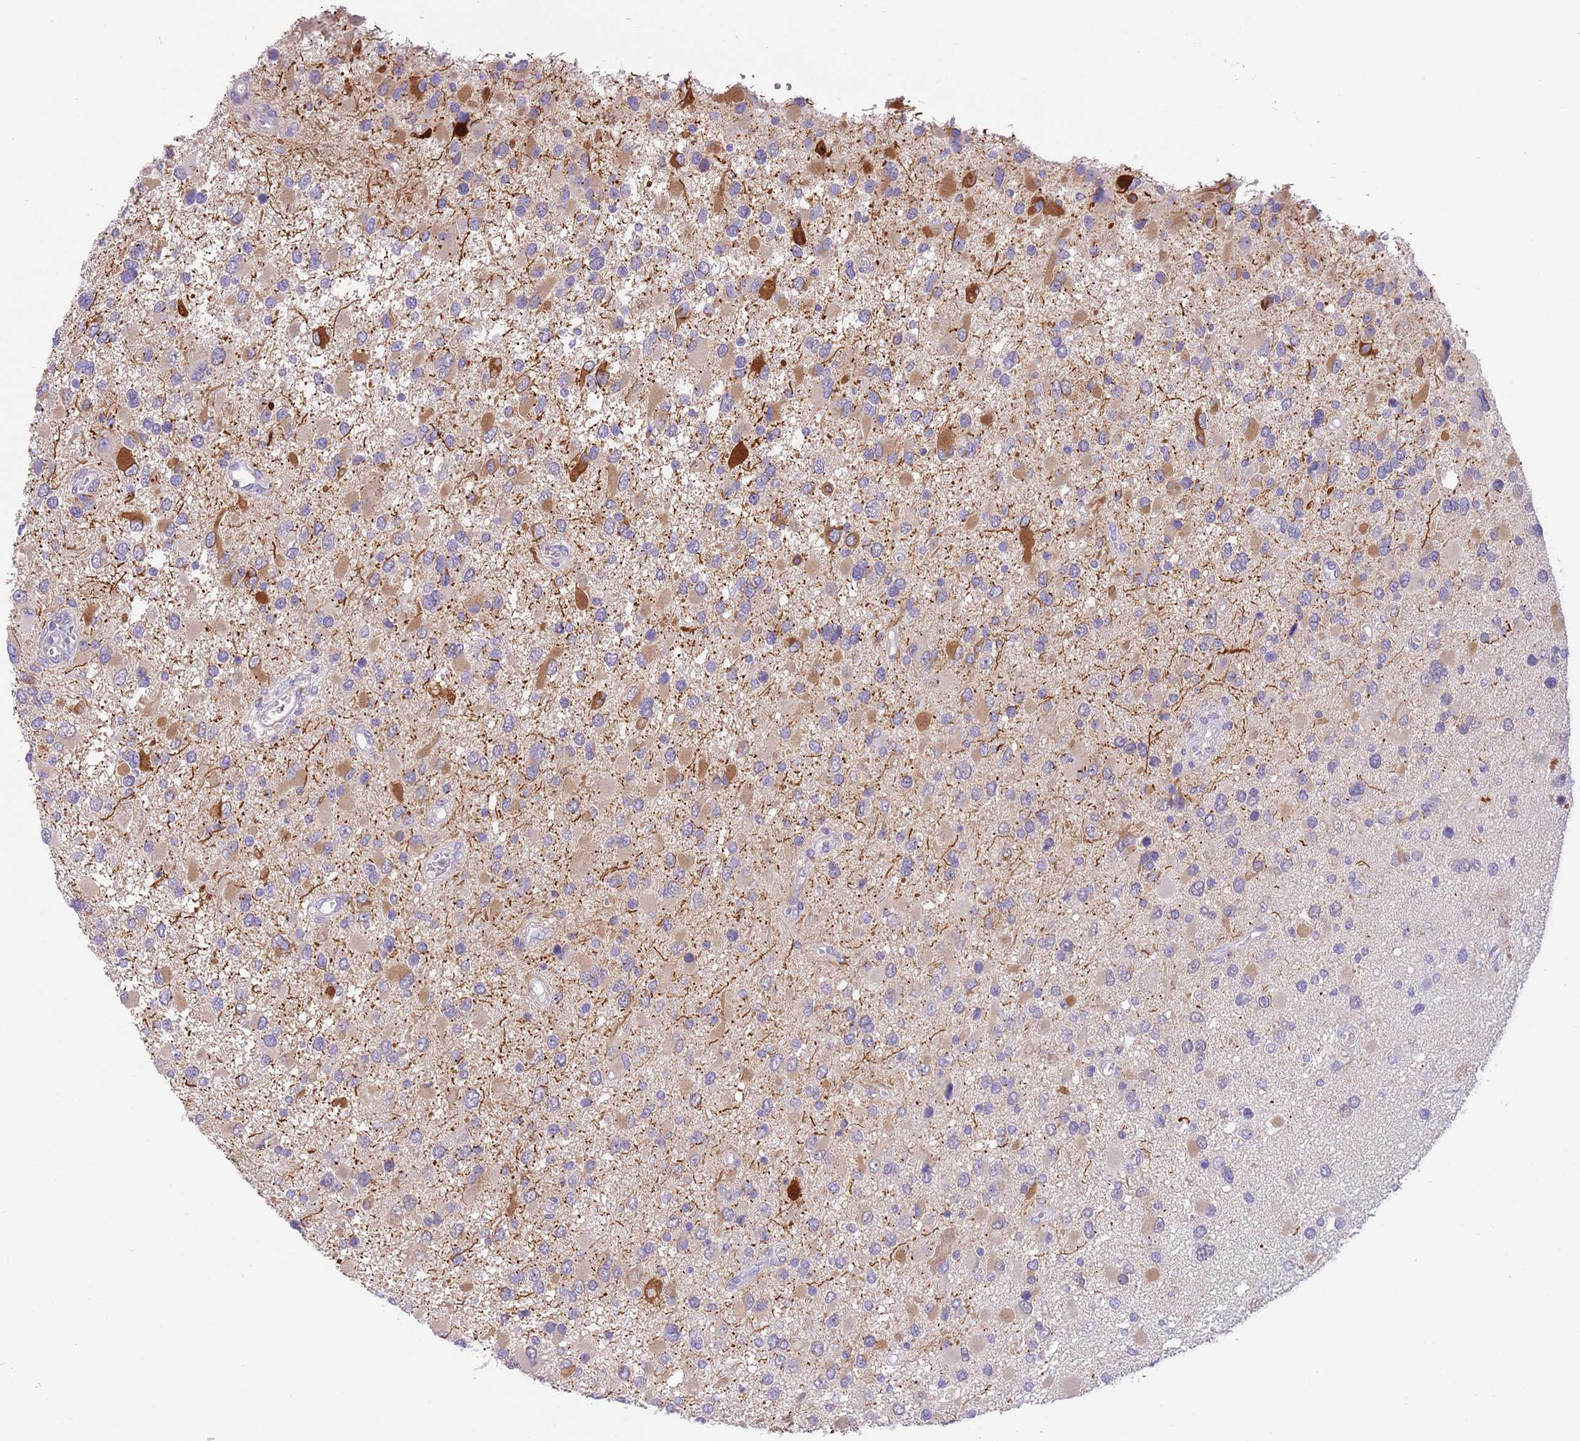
{"staining": {"intensity": "strong", "quantity": "<25%", "location": "cytoplasmic/membranous"}, "tissue": "glioma", "cell_type": "Tumor cells", "image_type": "cancer", "snomed": [{"axis": "morphology", "description": "Glioma, malignant, High grade"}, {"axis": "topography", "description": "Brain"}], "caption": "Immunohistochemistry (IHC) staining of malignant high-grade glioma, which shows medium levels of strong cytoplasmic/membranous positivity in about <25% of tumor cells indicating strong cytoplasmic/membranous protein positivity. The staining was performed using DAB (3,3'-diaminobenzidine) (brown) for protein detection and nuclei were counterstained in hematoxylin (blue).", "gene": "IGFL4", "patient": {"sex": "male", "age": 53}}